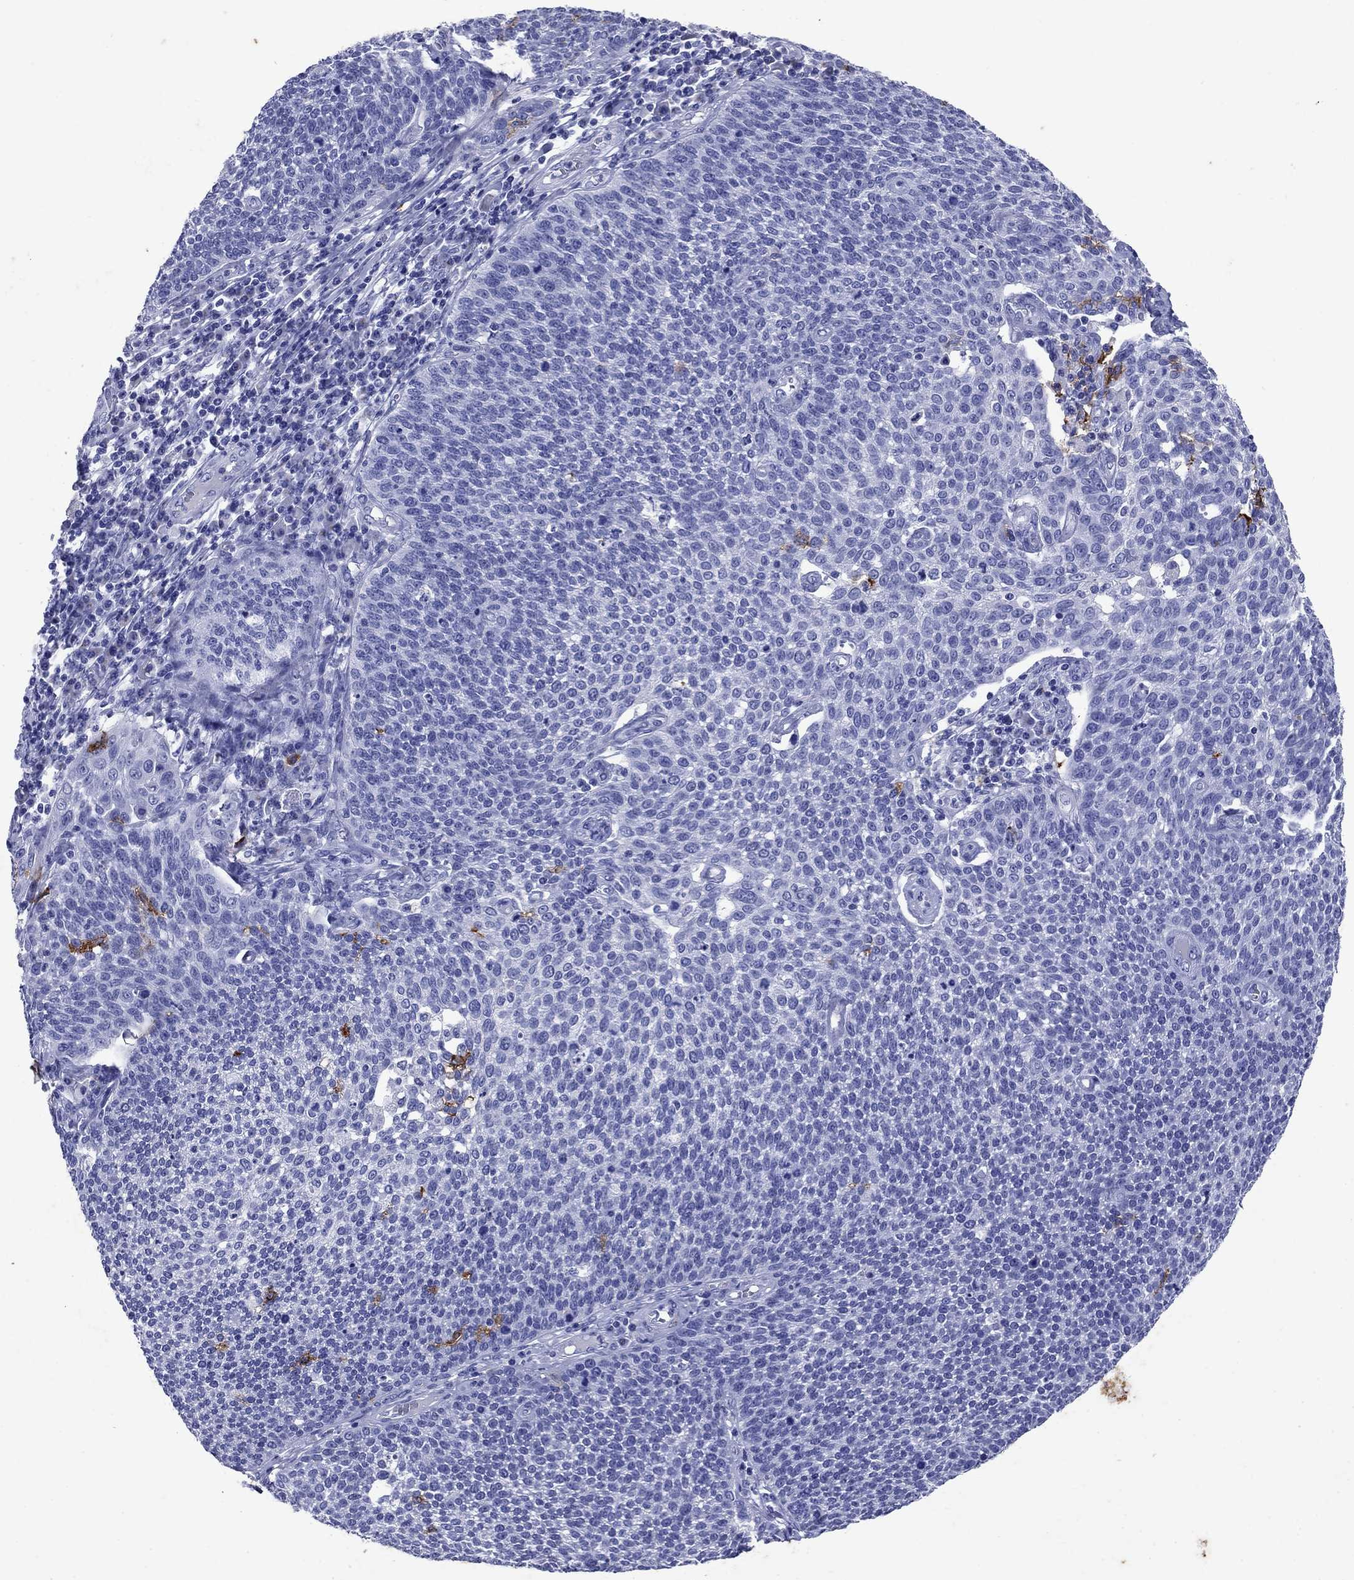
{"staining": {"intensity": "negative", "quantity": "none", "location": "none"}, "tissue": "cervical cancer", "cell_type": "Tumor cells", "image_type": "cancer", "snomed": [{"axis": "morphology", "description": "Squamous cell carcinoma, NOS"}, {"axis": "topography", "description": "Cervix"}], "caption": "The histopathology image reveals no significant expression in tumor cells of cervical squamous cell carcinoma. The staining is performed using DAB brown chromogen with nuclei counter-stained in using hematoxylin.", "gene": "CD1A", "patient": {"sex": "female", "age": 34}}